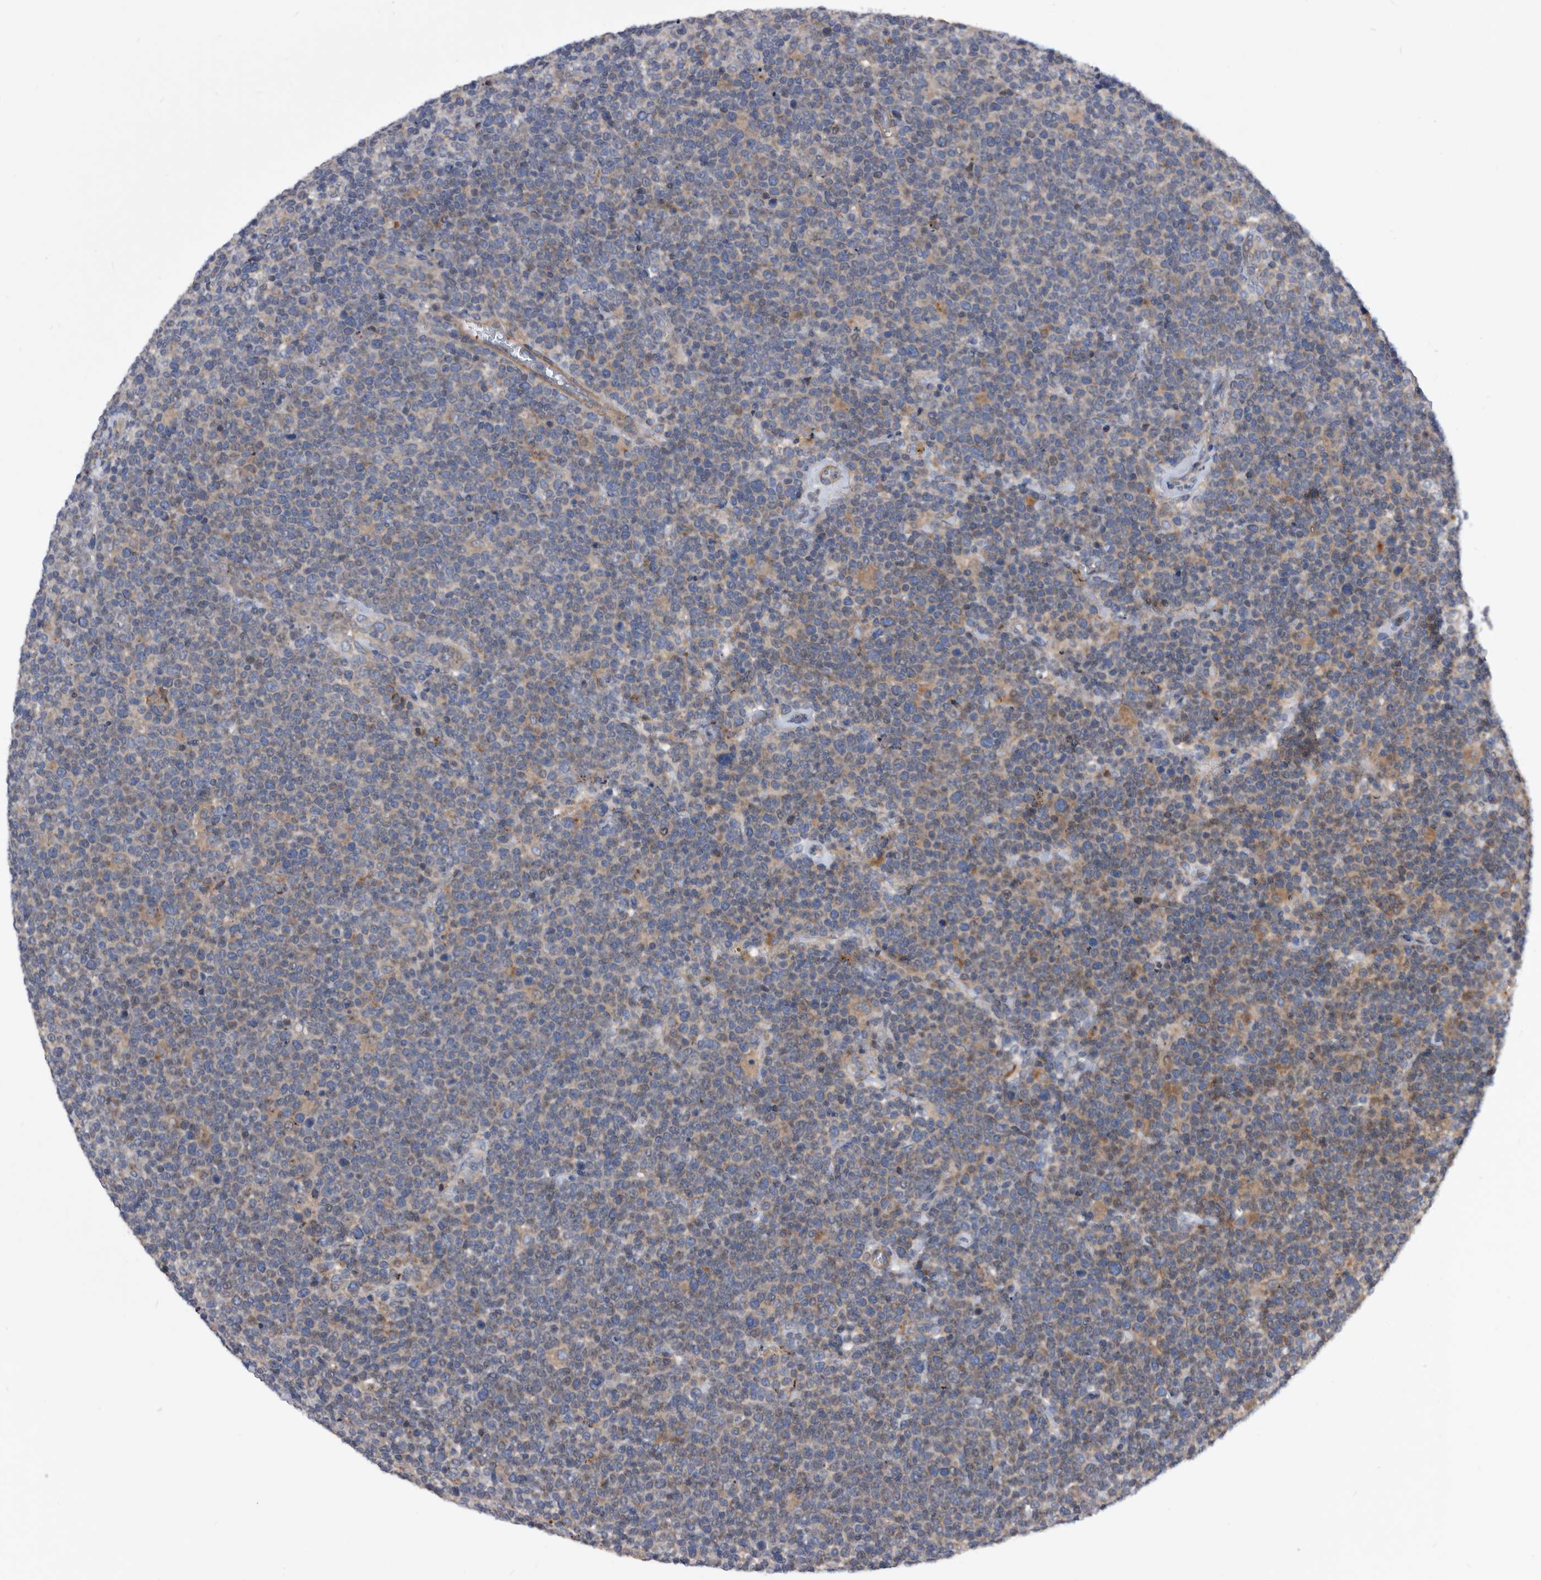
{"staining": {"intensity": "weak", "quantity": "25%-75%", "location": "cytoplasmic/membranous"}, "tissue": "lymphoma", "cell_type": "Tumor cells", "image_type": "cancer", "snomed": [{"axis": "morphology", "description": "Malignant lymphoma, non-Hodgkin's type, High grade"}, {"axis": "topography", "description": "Lymph node"}], "caption": "IHC histopathology image of high-grade malignant lymphoma, non-Hodgkin's type stained for a protein (brown), which displays low levels of weak cytoplasmic/membranous positivity in approximately 25%-75% of tumor cells.", "gene": "BAIAP3", "patient": {"sex": "male", "age": 61}}